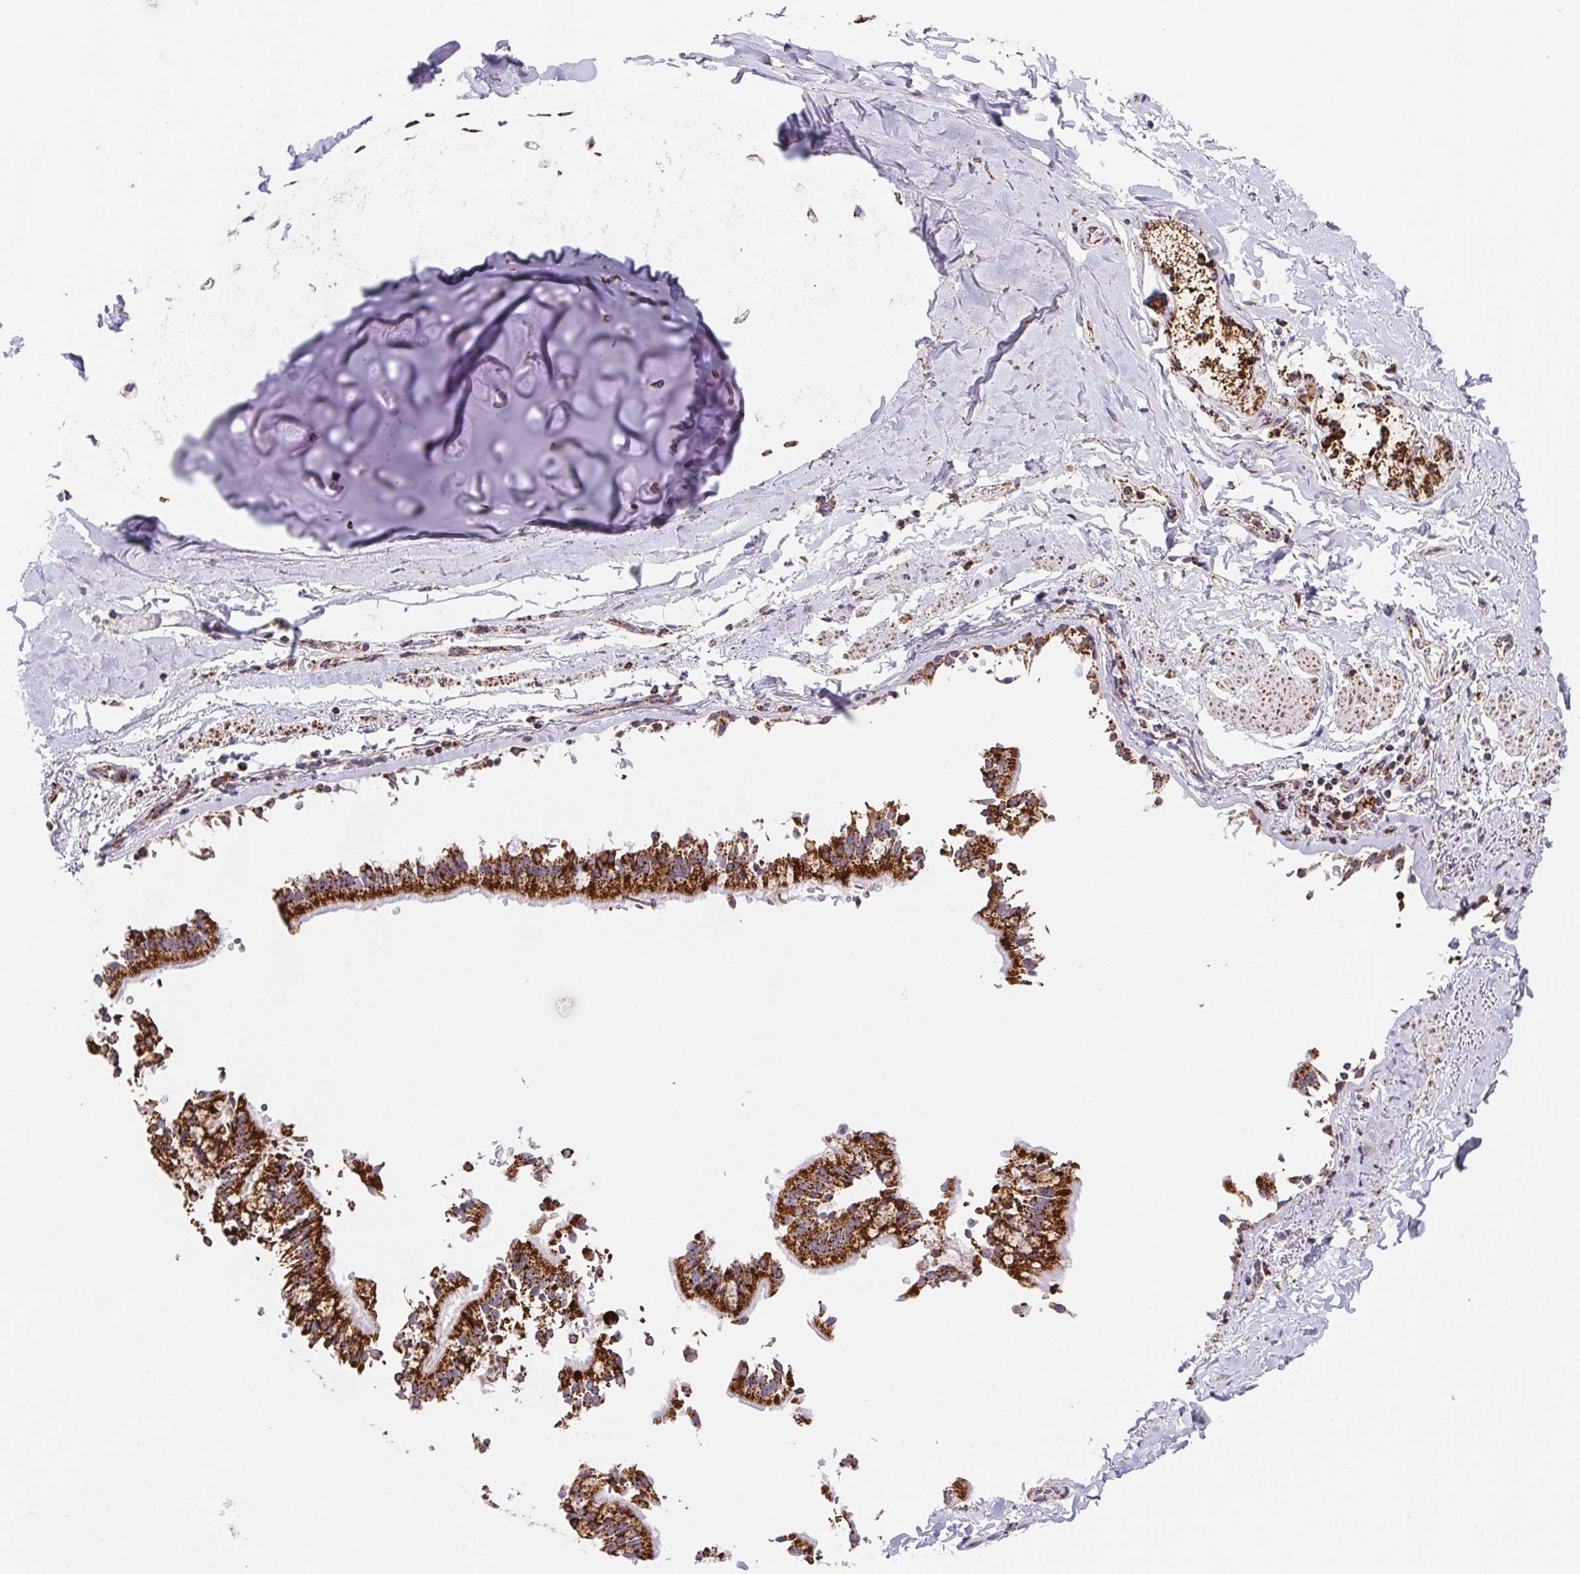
{"staining": {"intensity": "negative", "quantity": "none", "location": "none"}, "tissue": "adipose tissue", "cell_type": "Adipocytes", "image_type": "normal", "snomed": [{"axis": "morphology", "description": "Normal tissue, NOS"}, {"axis": "topography", "description": "Cartilage tissue"}, {"axis": "topography", "description": "Bronchus"}, {"axis": "topography", "description": "Peripheral nerve tissue"}], "caption": "Histopathology image shows no protein positivity in adipocytes of normal adipose tissue.", "gene": "NIPSNAP2", "patient": {"sex": "male", "age": 67}}